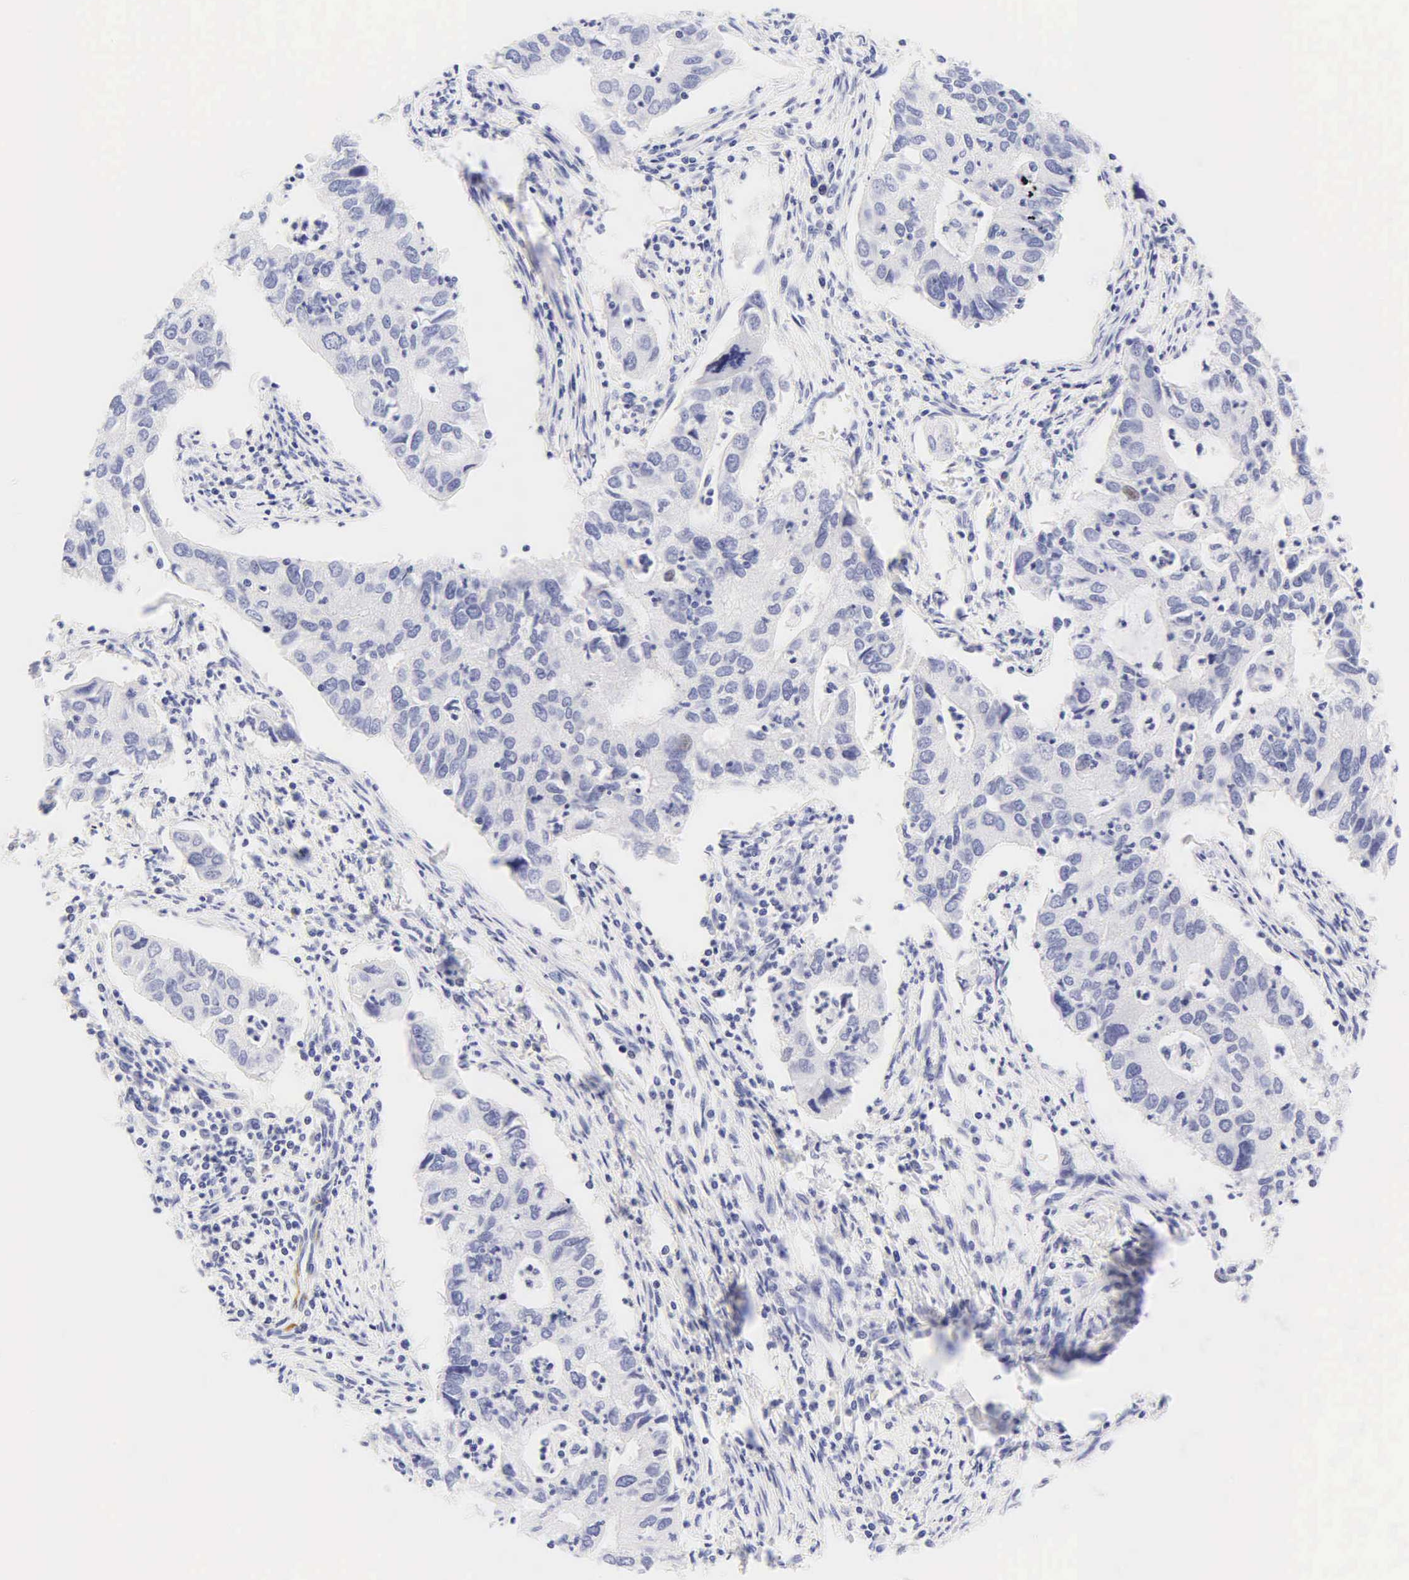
{"staining": {"intensity": "negative", "quantity": "none", "location": "none"}, "tissue": "lung cancer", "cell_type": "Tumor cells", "image_type": "cancer", "snomed": [{"axis": "morphology", "description": "Adenocarcinoma, NOS"}, {"axis": "topography", "description": "Lung"}], "caption": "The IHC image has no significant positivity in tumor cells of lung adenocarcinoma tissue. (Stains: DAB immunohistochemistry with hematoxylin counter stain, Microscopy: brightfield microscopy at high magnification).", "gene": "DES", "patient": {"sex": "male", "age": 48}}